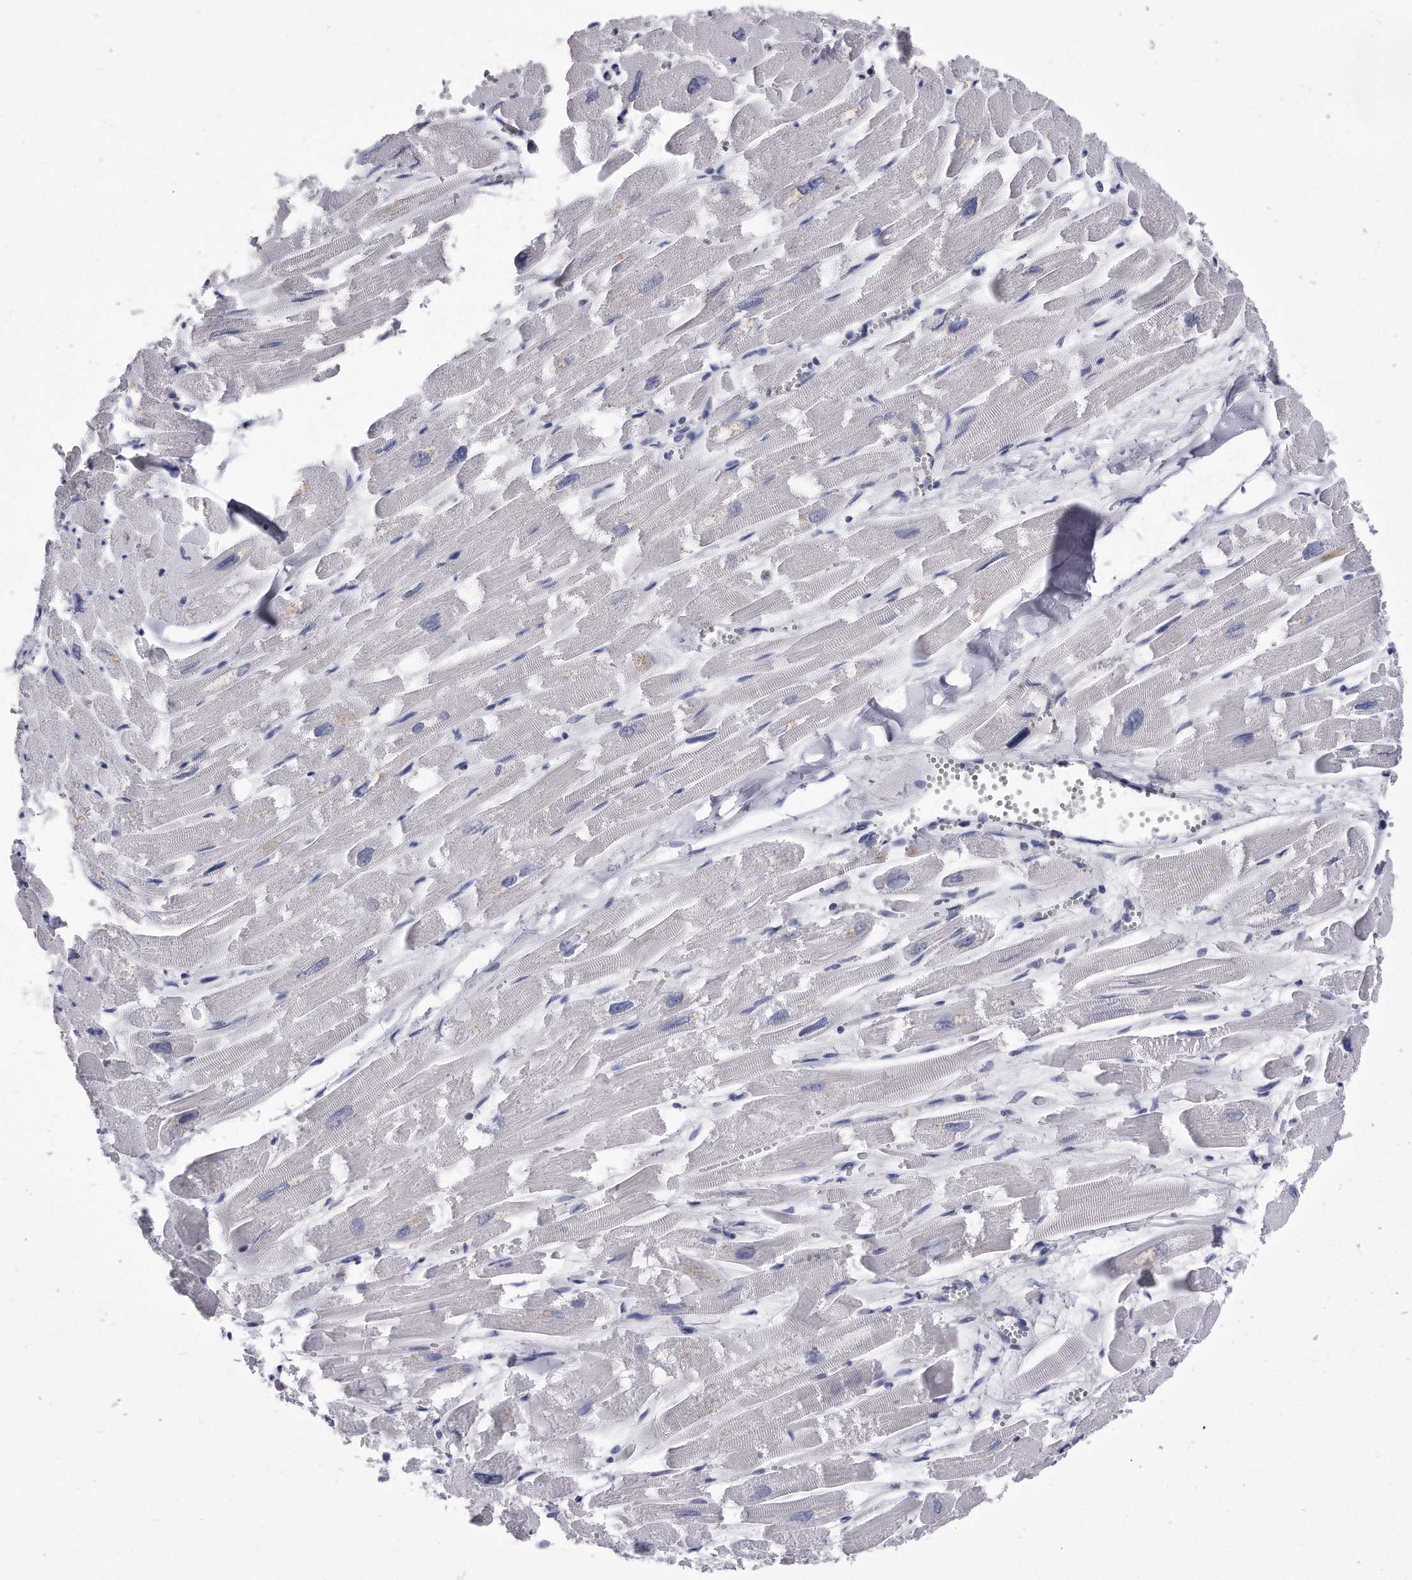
{"staining": {"intensity": "negative", "quantity": "none", "location": "none"}, "tissue": "heart muscle", "cell_type": "Cardiomyocytes", "image_type": "normal", "snomed": [{"axis": "morphology", "description": "Normal tissue, NOS"}, {"axis": "topography", "description": "Heart"}], "caption": "DAB immunohistochemical staining of normal heart muscle displays no significant positivity in cardiomyocytes. The staining is performed using DAB (3,3'-diaminobenzidine) brown chromogen with nuclei counter-stained in using hematoxylin.", "gene": "KCTD8", "patient": {"sex": "male", "age": 54}}